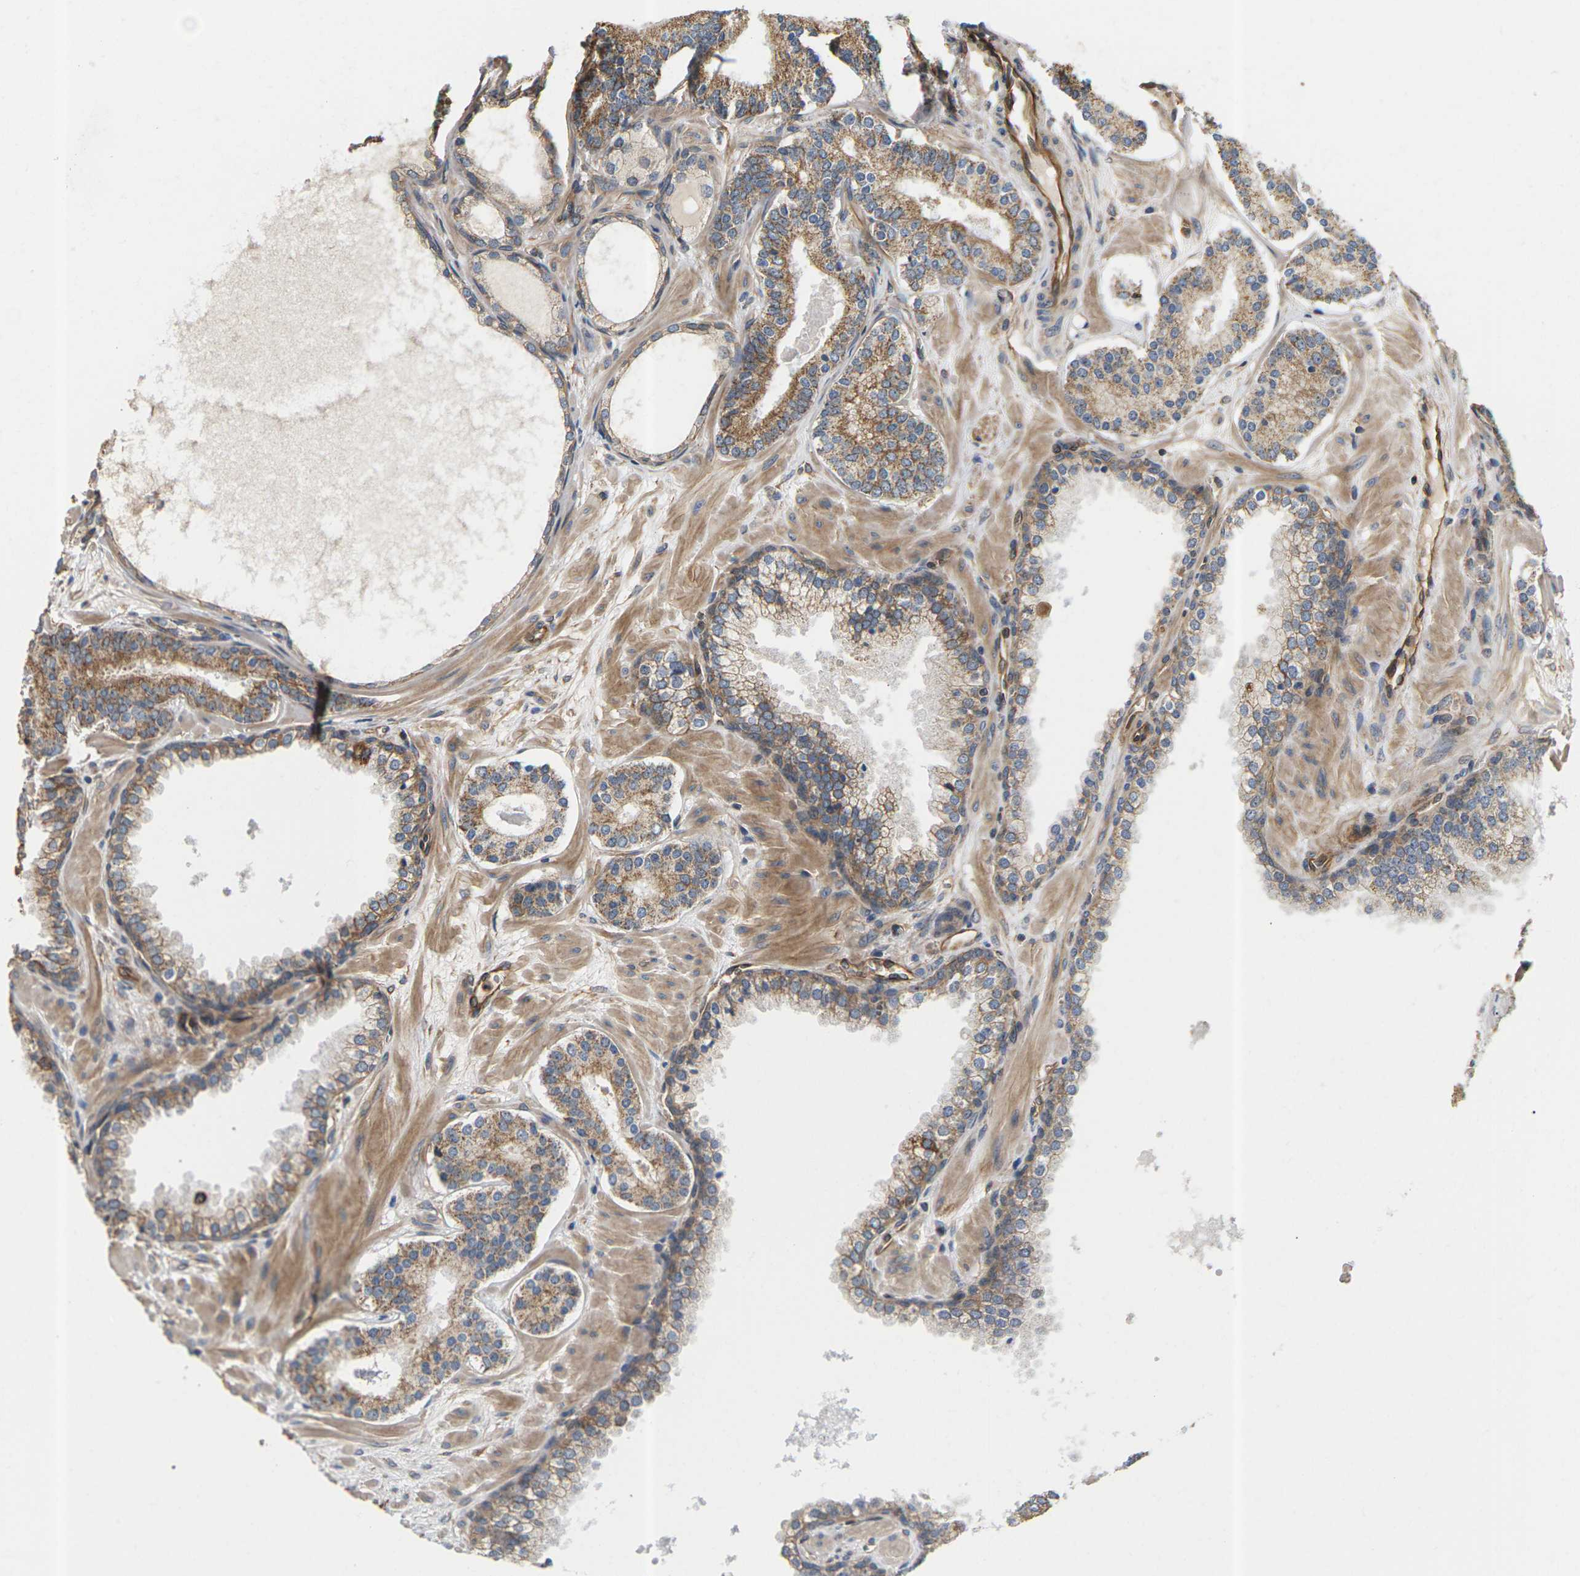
{"staining": {"intensity": "moderate", "quantity": ">75%", "location": "cytoplasmic/membranous"}, "tissue": "prostate cancer", "cell_type": "Tumor cells", "image_type": "cancer", "snomed": [{"axis": "morphology", "description": "Adenocarcinoma, Low grade"}, {"axis": "topography", "description": "Prostate"}], "caption": "IHC image of neoplastic tissue: prostate cancer stained using immunohistochemistry exhibits medium levels of moderate protein expression localized specifically in the cytoplasmic/membranous of tumor cells, appearing as a cytoplasmic/membranous brown color.", "gene": "PCDHB4", "patient": {"sex": "male", "age": 63}}